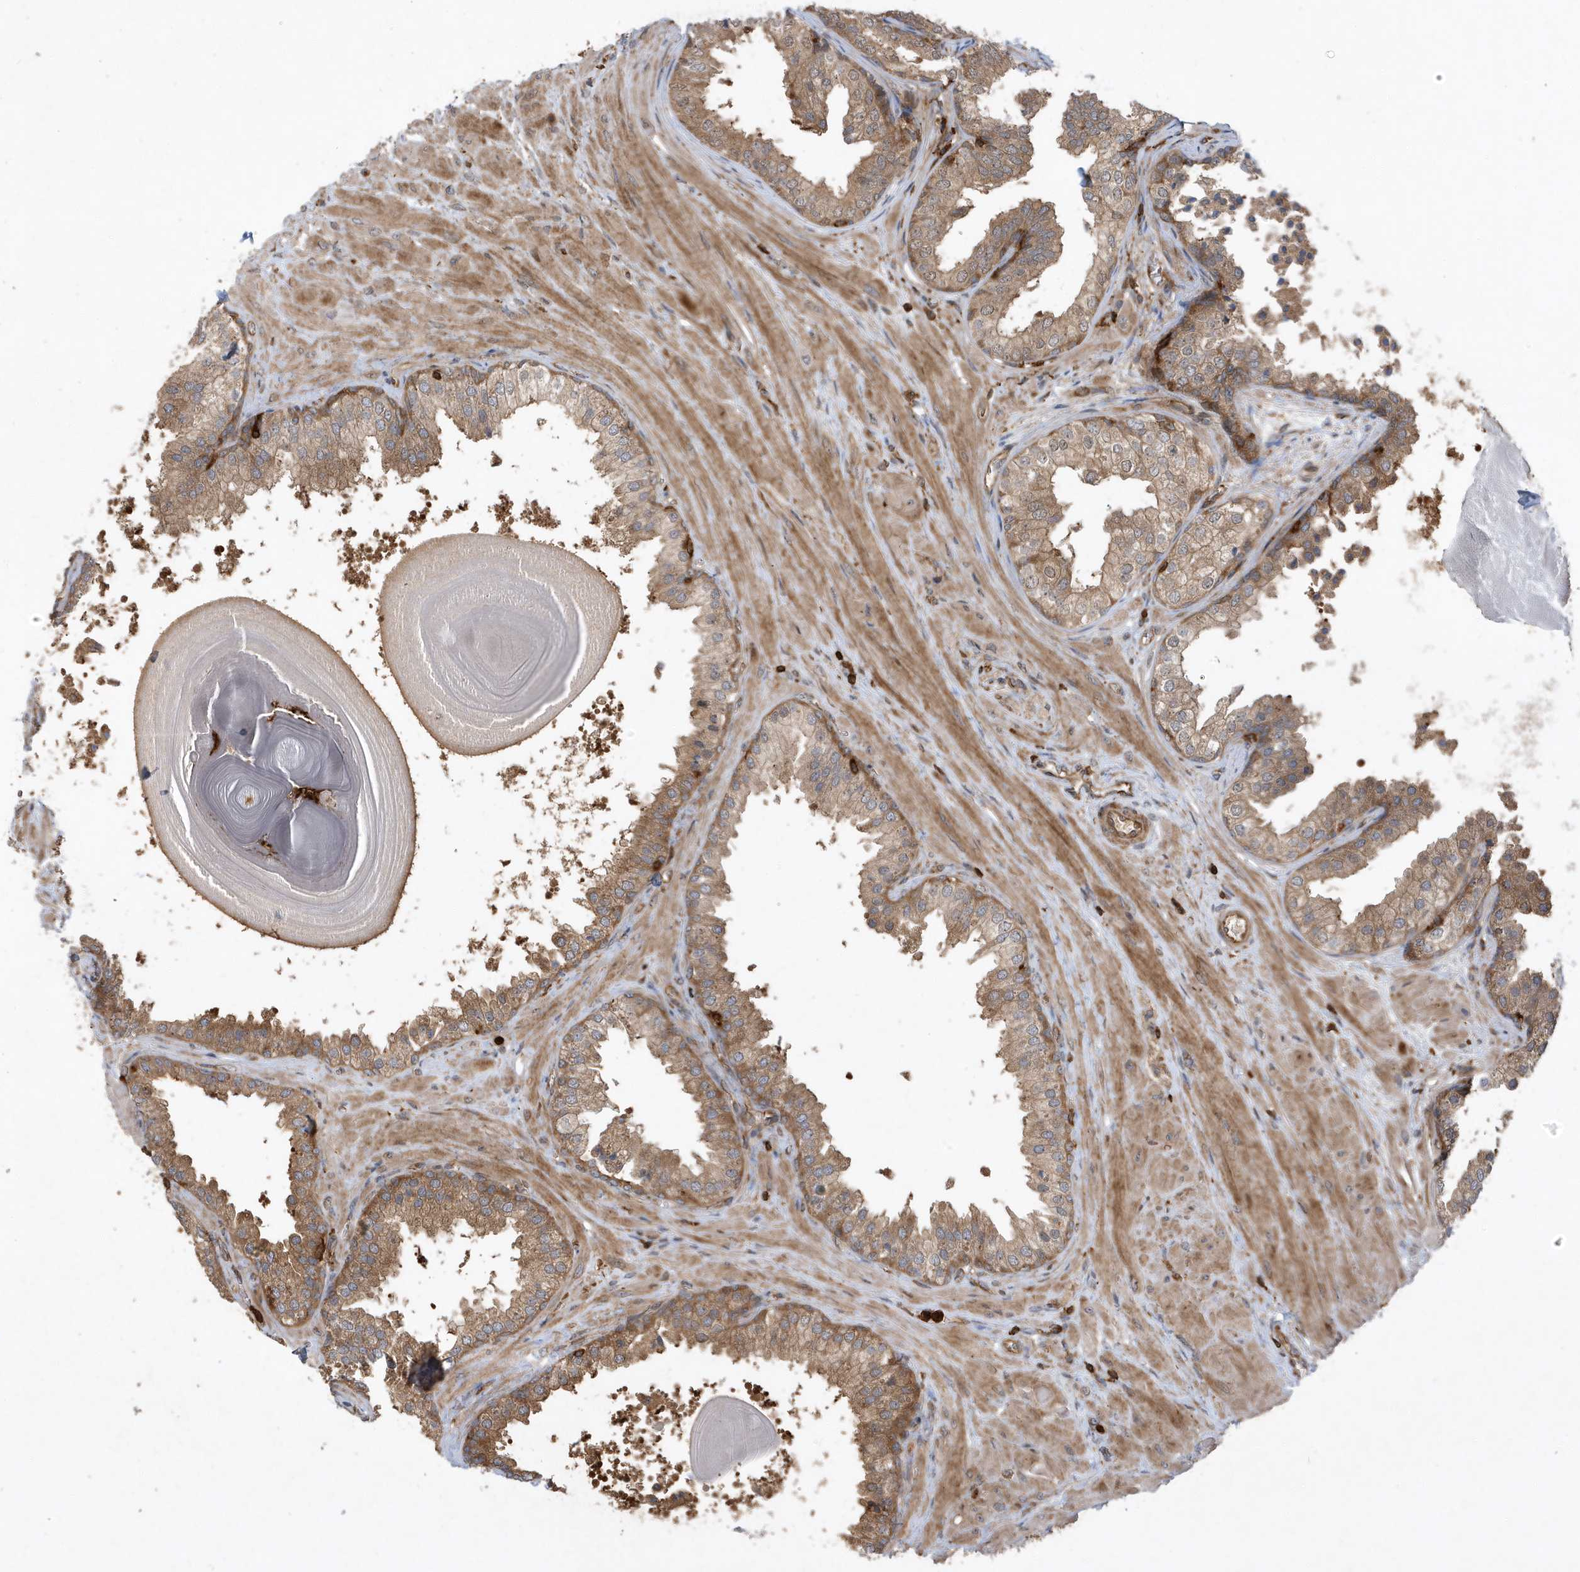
{"staining": {"intensity": "moderate", "quantity": ">75%", "location": "cytoplasmic/membranous"}, "tissue": "prostate", "cell_type": "Glandular cells", "image_type": "normal", "snomed": [{"axis": "morphology", "description": "Normal tissue, NOS"}, {"axis": "topography", "description": "Prostate"}], "caption": "Glandular cells show medium levels of moderate cytoplasmic/membranous positivity in approximately >75% of cells in normal prostate.", "gene": "LAPTM4A", "patient": {"sex": "male", "age": 48}}